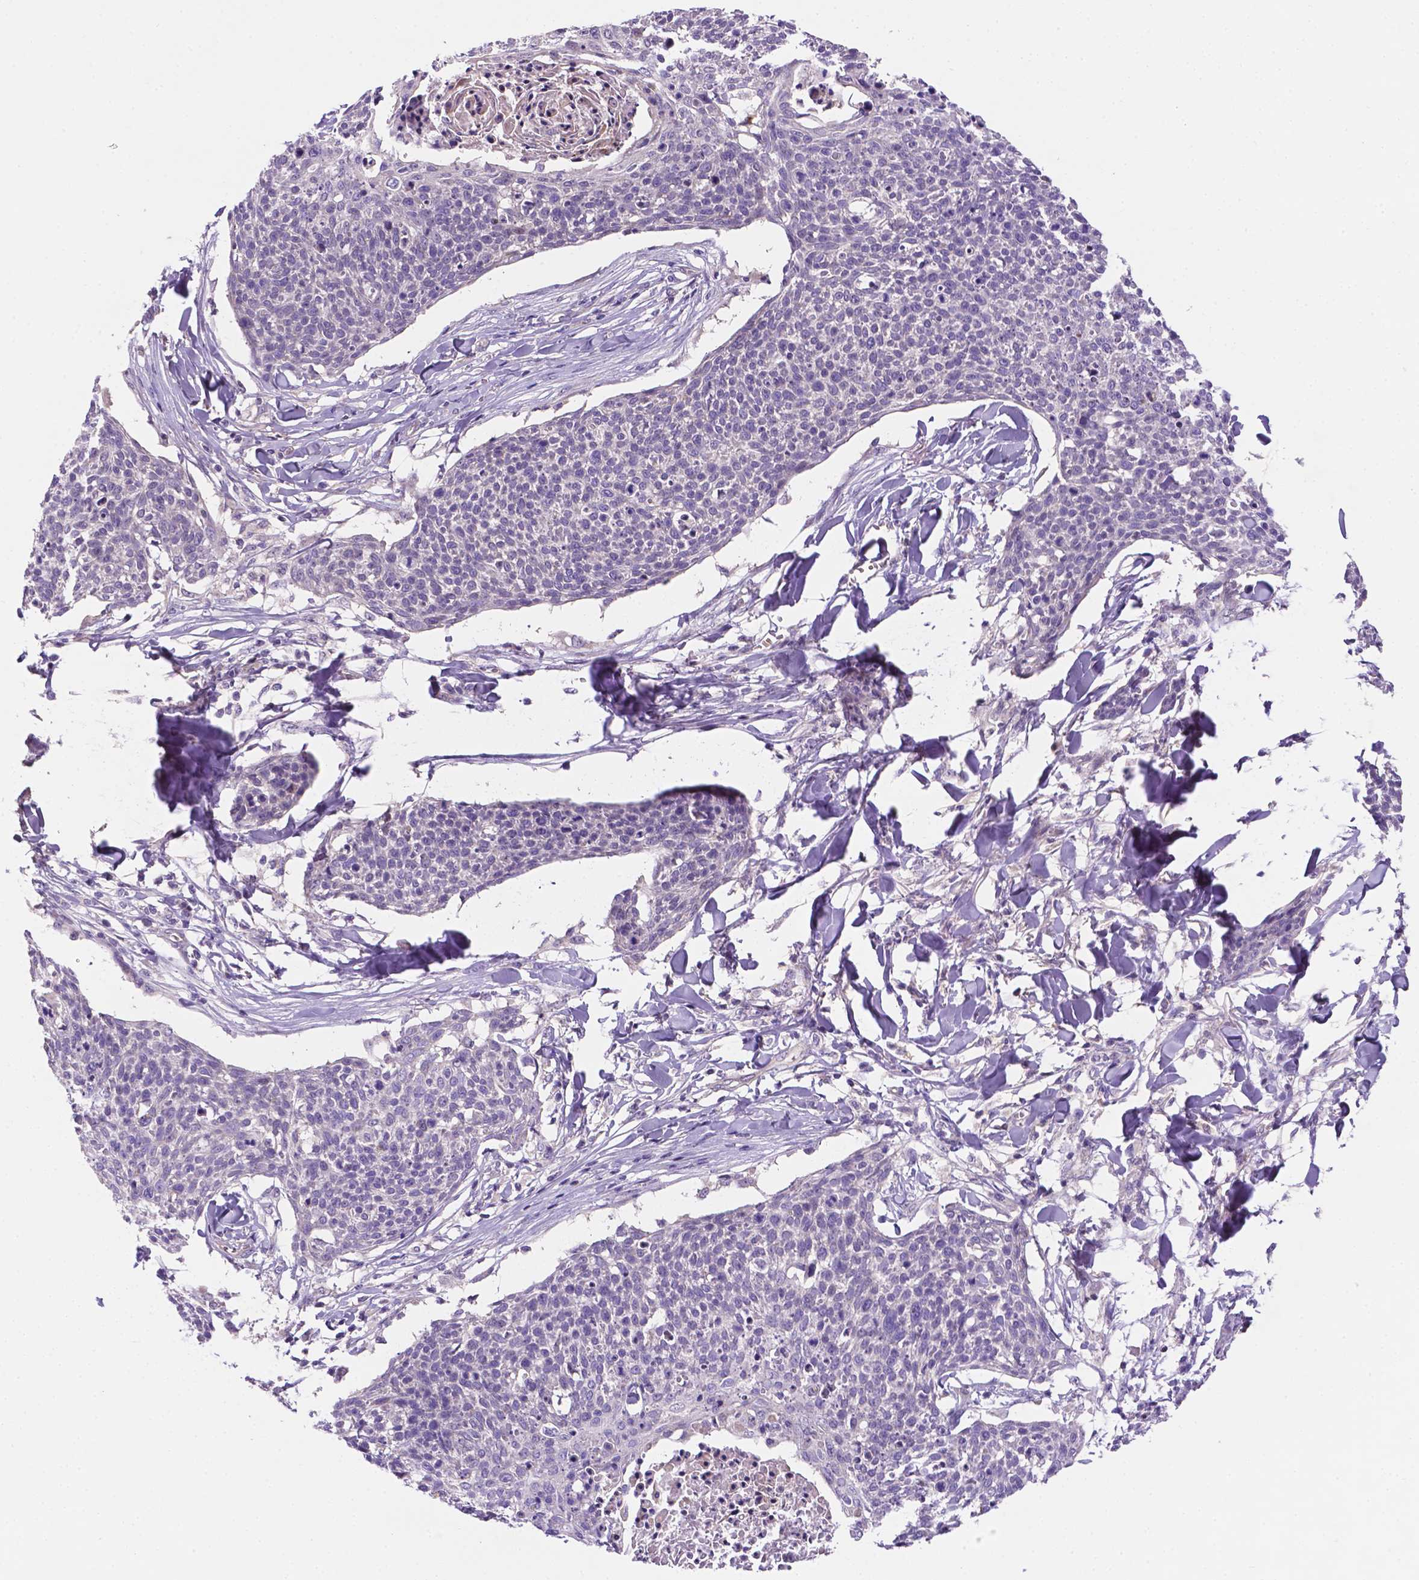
{"staining": {"intensity": "negative", "quantity": "none", "location": "none"}, "tissue": "skin cancer", "cell_type": "Tumor cells", "image_type": "cancer", "snomed": [{"axis": "morphology", "description": "Squamous cell carcinoma, NOS"}, {"axis": "topography", "description": "Skin"}, {"axis": "topography", "description": "Vulva"}], "caption": "Squamous cell carcinoma (skin) was stained to show a protein in brown. There is no significant expression in tumor cells.", "gene": "TM4SF20", "patient": {"sex": "female", "age": 75}}